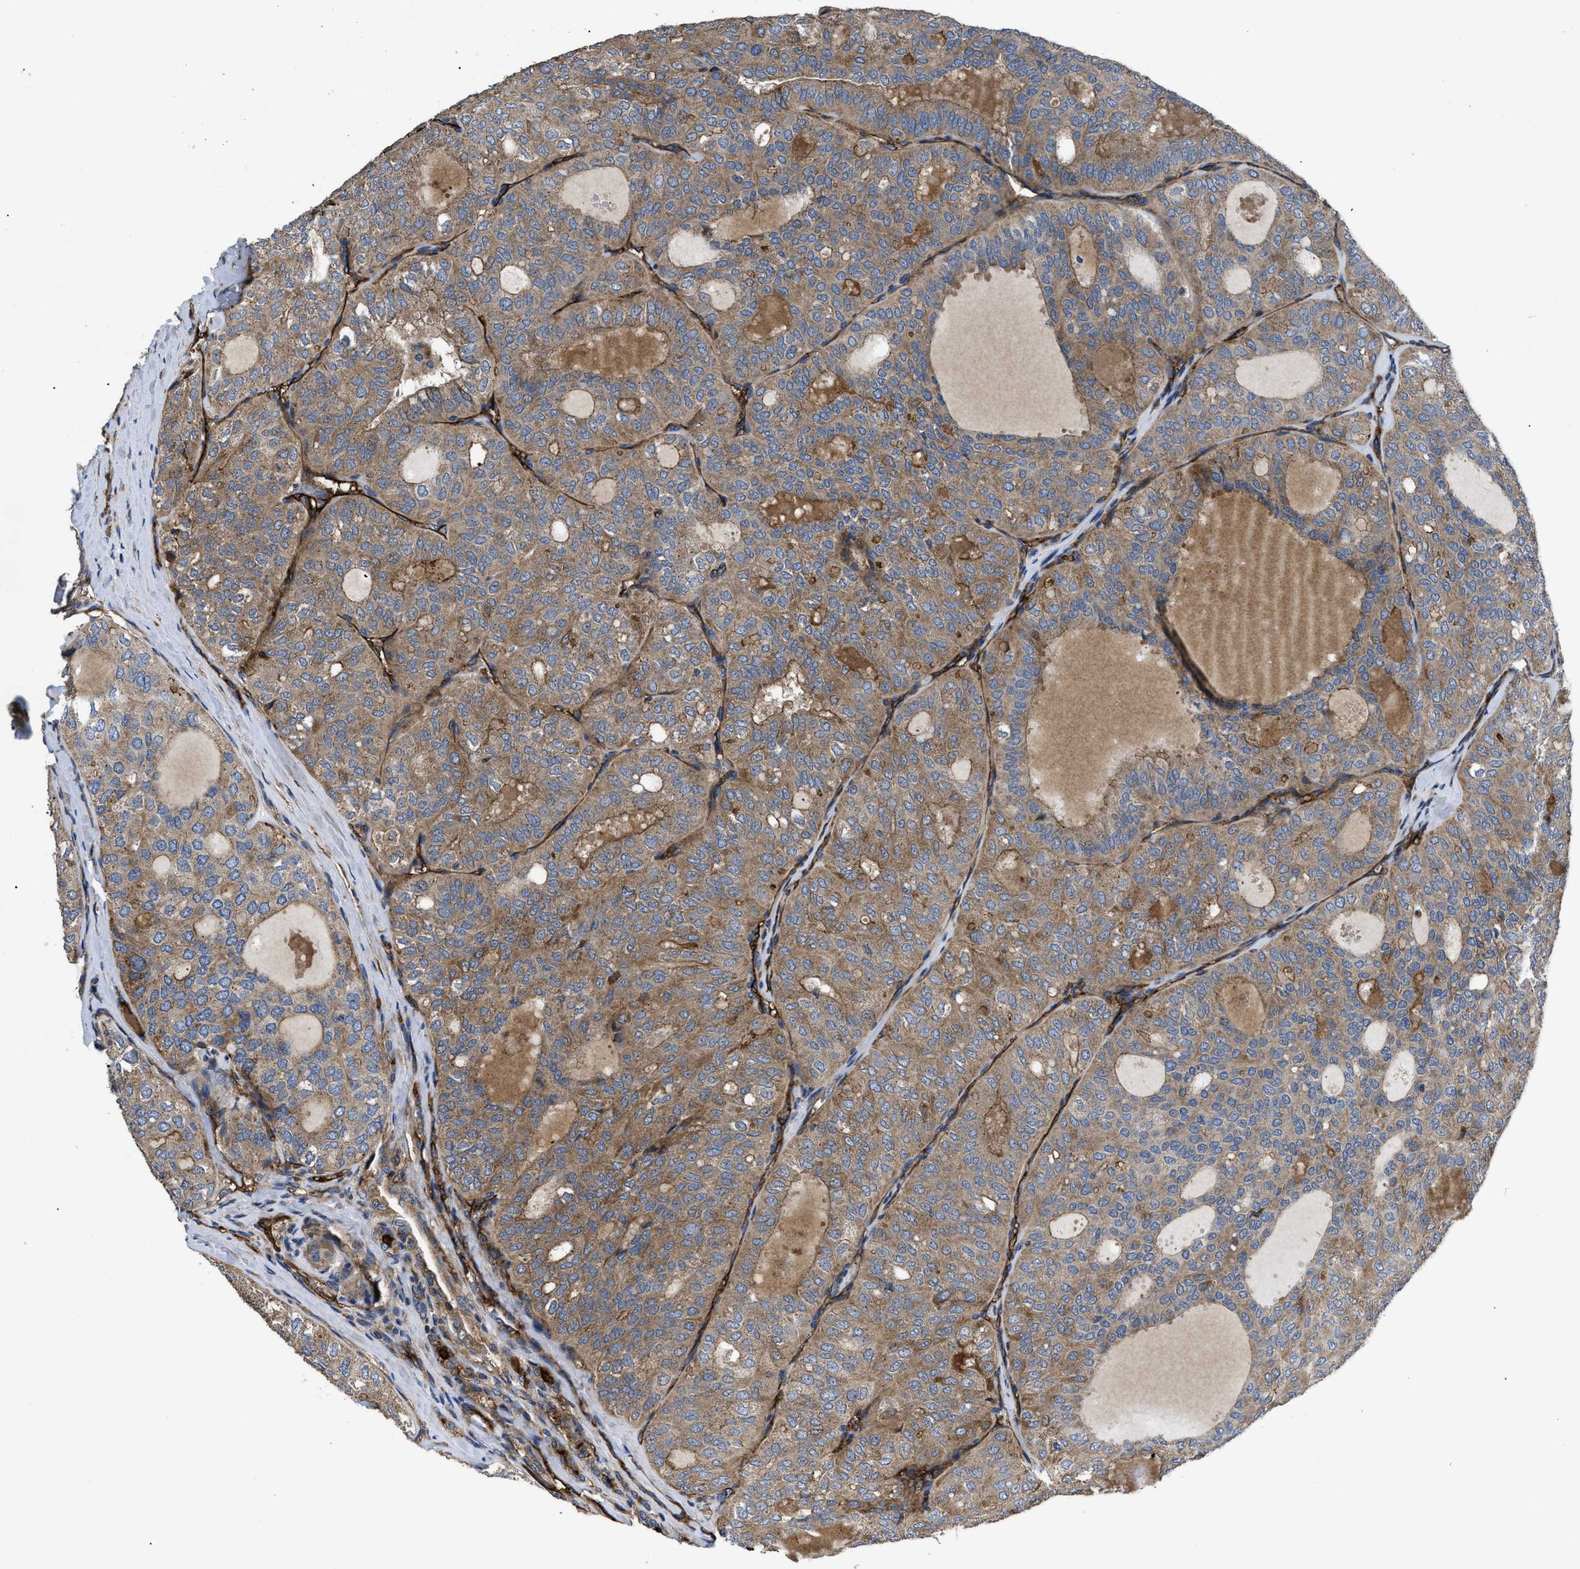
{"staining": {"intensity": "moderate", "quantity": ">75%", "location": "cytoplasmic/membranous"}, "tissue": "thyroid cancer", "cell_type": "Tumor cells", "image_type": "cancer", "snomed": [{"axis": "morphology", "description": "Follicular adenoma carcinoma, NOS"}, {"axis": "topography", "description": "Thyroid gland"}], "caption": "IHC (DAB) staining of human thyroid follicular adenoma carcinoma demonstrates moderate cytoplasmic/membranous protein expression in approximately >75% of tumor cells. The staining was performed using DAB (3,3'-diaminobenzidine), with brown indicating positive protein expression. Nuclei are stained blue with hematoxylin.", "gene": "NT5E", "patient": {"sex": "male", "age": 75}}